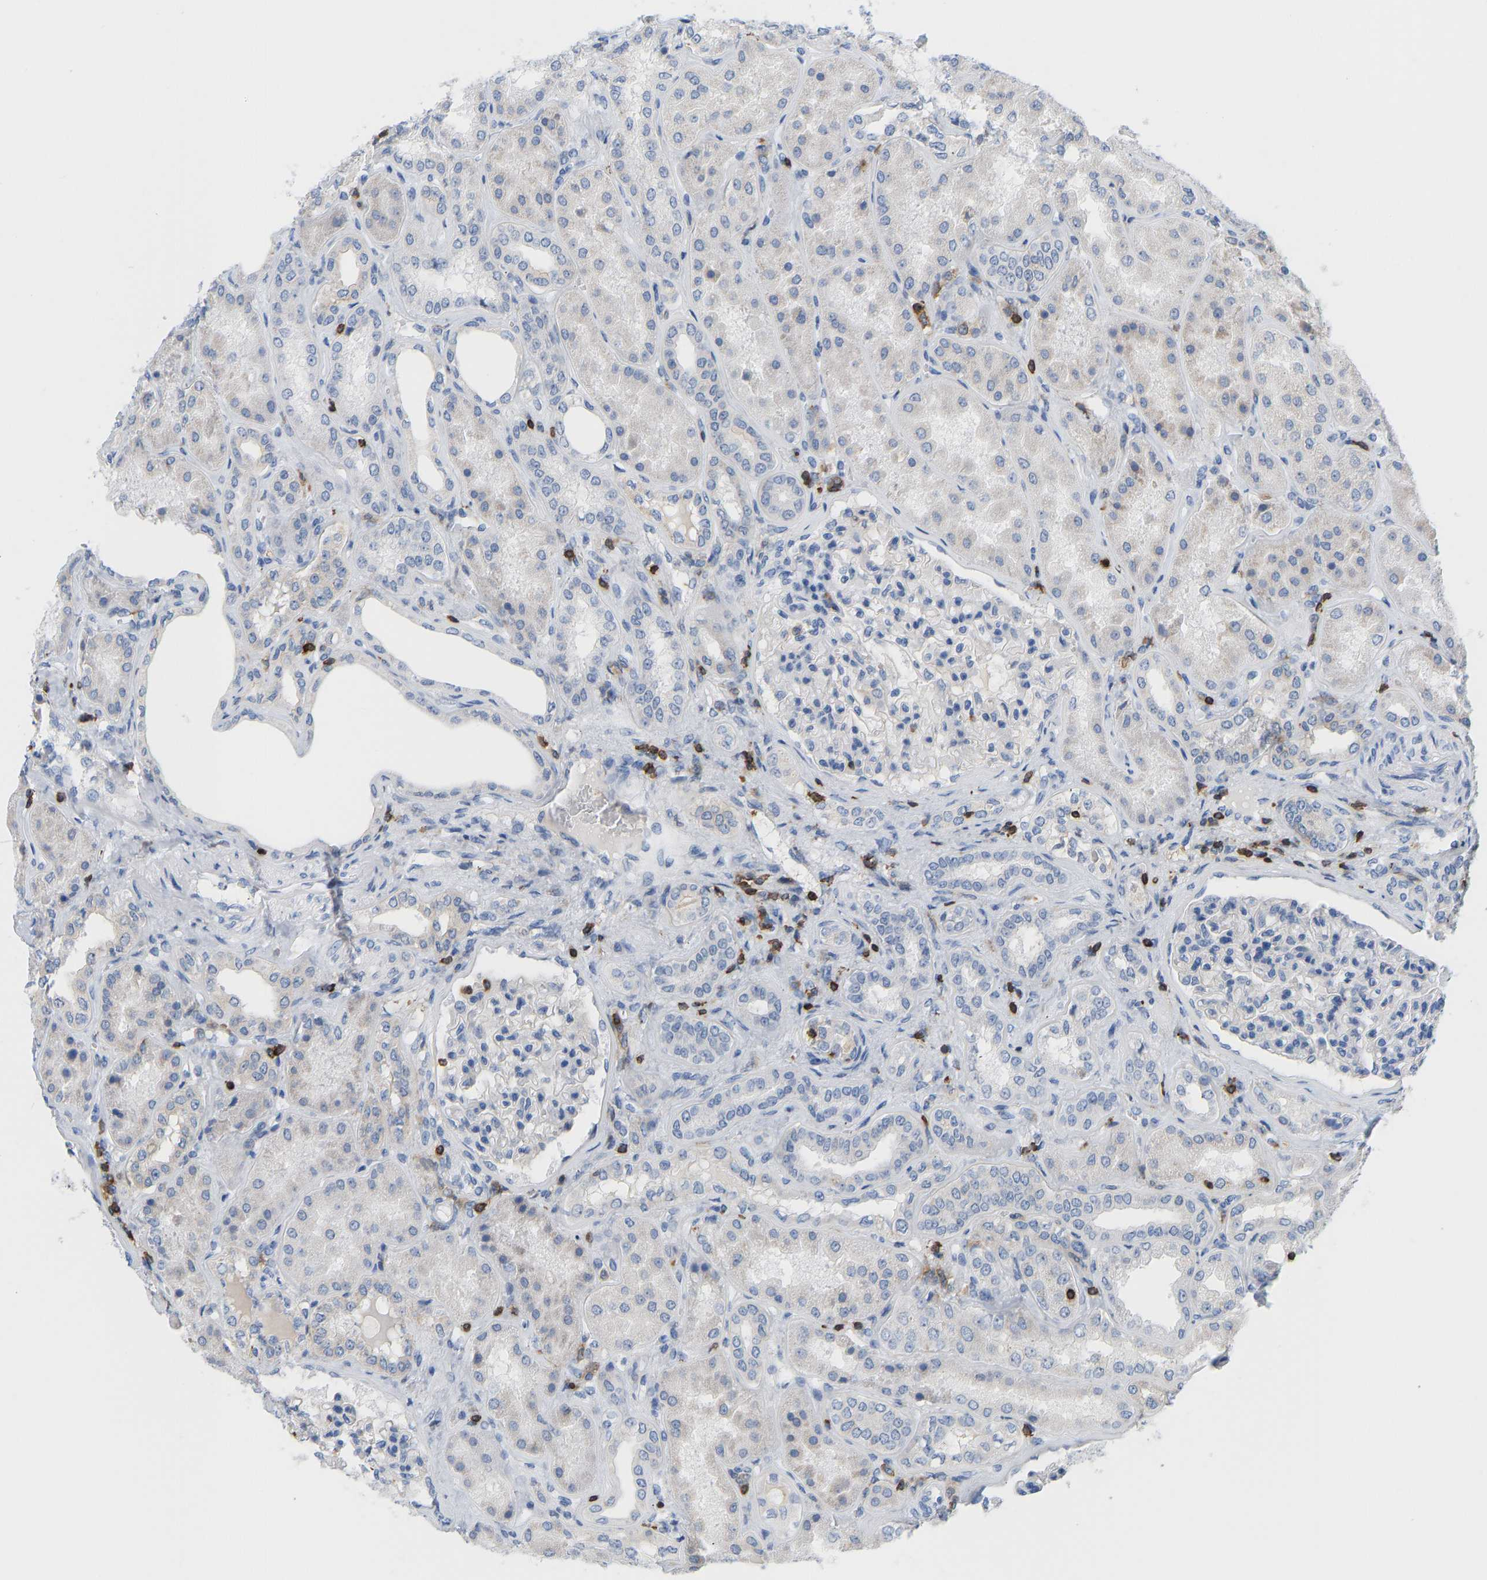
{"staining": {"intensity": "negative", "quantity": "none", "location": "none"}, "tissue": "kidney", "cell_type": "Cells in glomeruli", "image_type": "normal", "snomed": [{"axis": "morphology", "description": "Normal tissue, NOS"}, {"axis": "topography", "description": "Kidney"}], "caption": "Immunohistochemistry photomicrograph of normal kidney: human kidney stained with DAB exhibits no significant protein expression in cells in glomeruli. (DAB immunohistochemistry (IHC) visualized using brightfield microscopy, high magnification).", "gene": "EVL", "patient": {"sex": "female", "age": 56}}